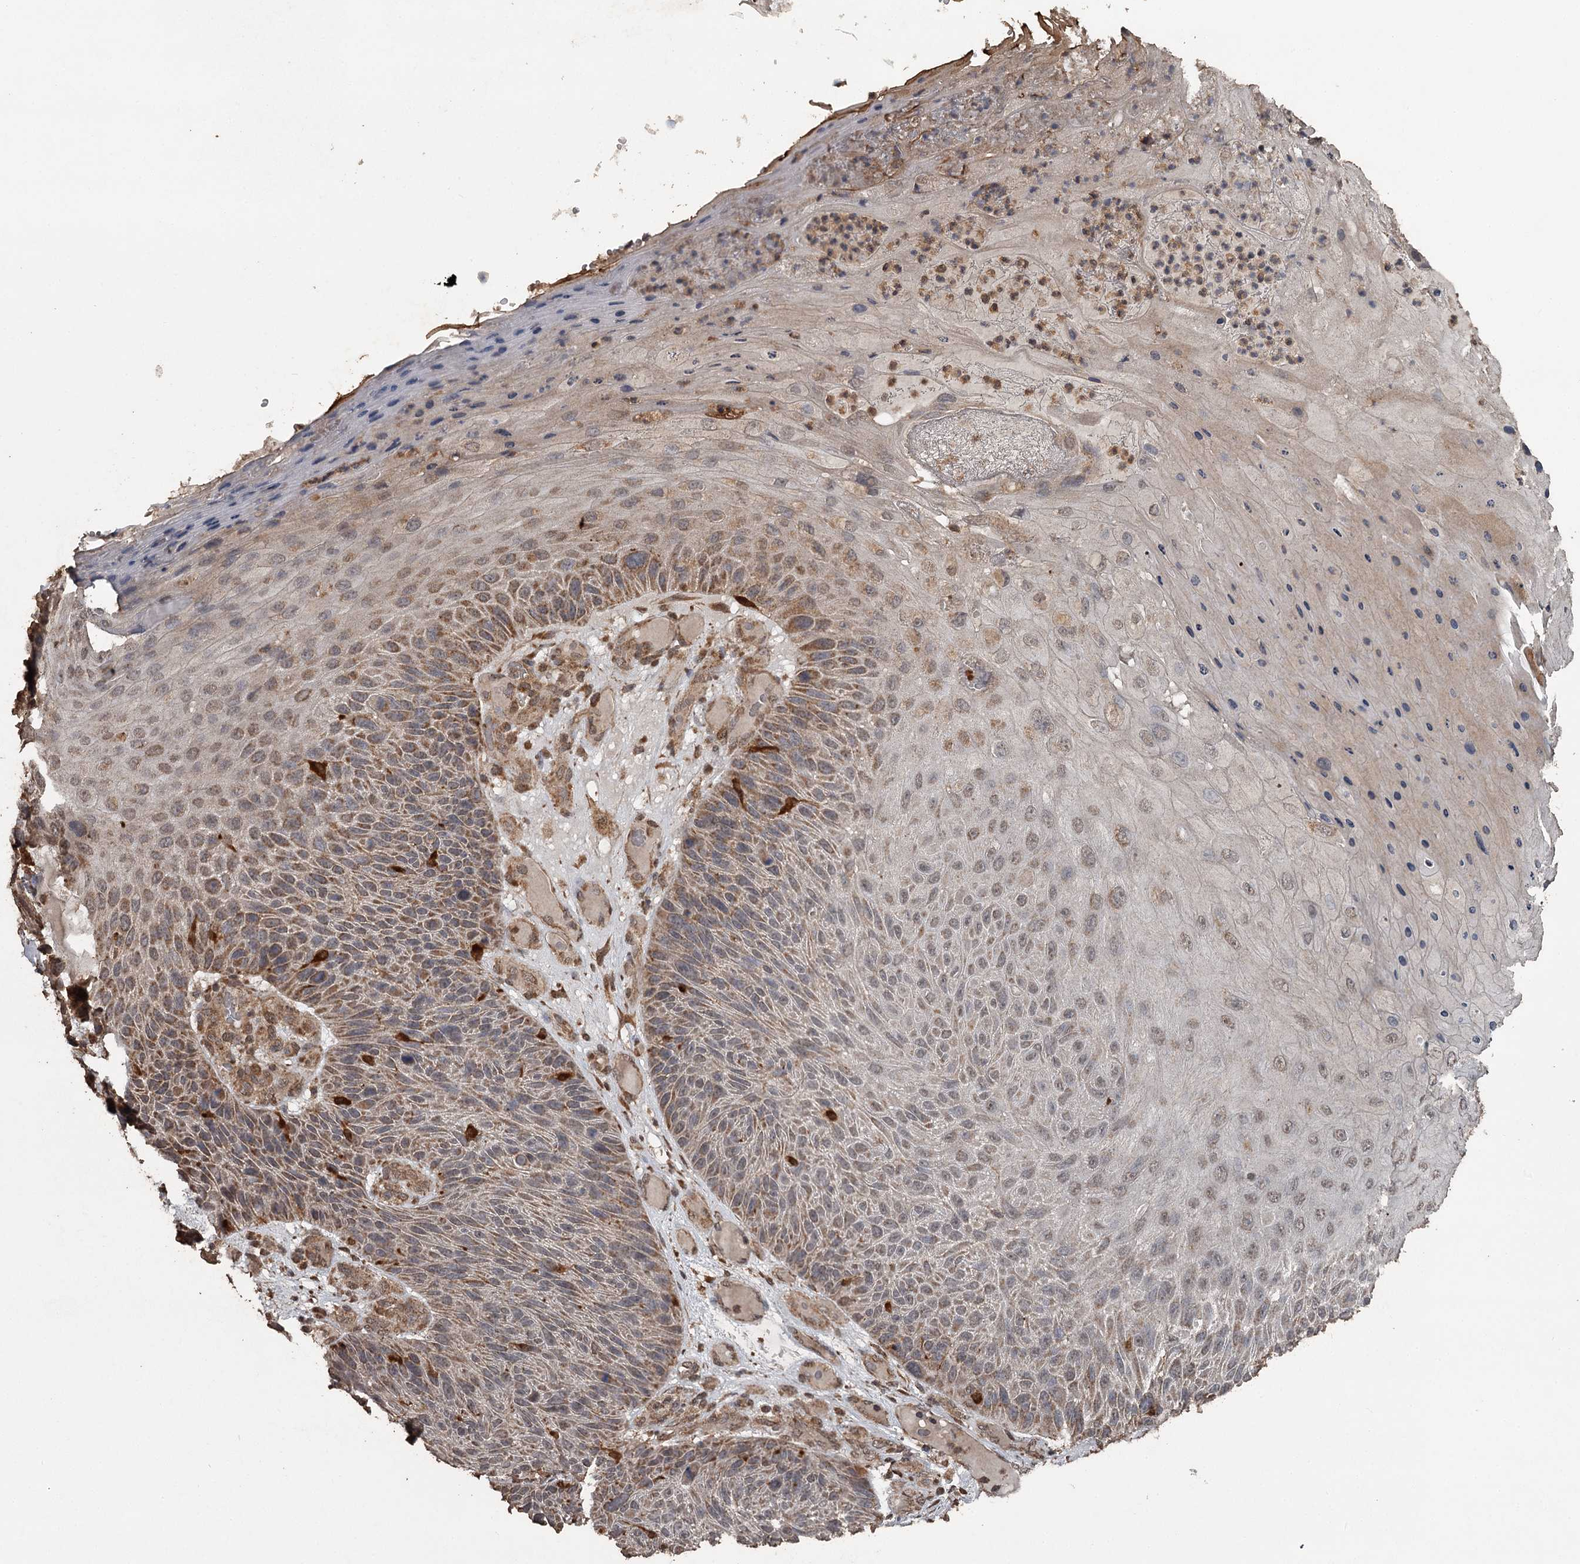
{"staining": {"intensity": "moderate", "quantity": ">75%", "location": "cytoplasmic/membranous"}, "tissue": "skin cancer", "cell_type": "Tumor cells", "image_type": "cancer", "snomed": [{"axis": "morphology", "description": "Squamous cell carcinoma, NOS"}, {"axis": "topography", "description": "Skin"}], "caption": "A micrograph of human skin cancer (squamous cell carcinoma) stained for a protein displays moderate cytoplasmic/membranous brown staining in tumor cells.", "gene": "WIPI1", "patient": {"sex": "female", "age": 88}}